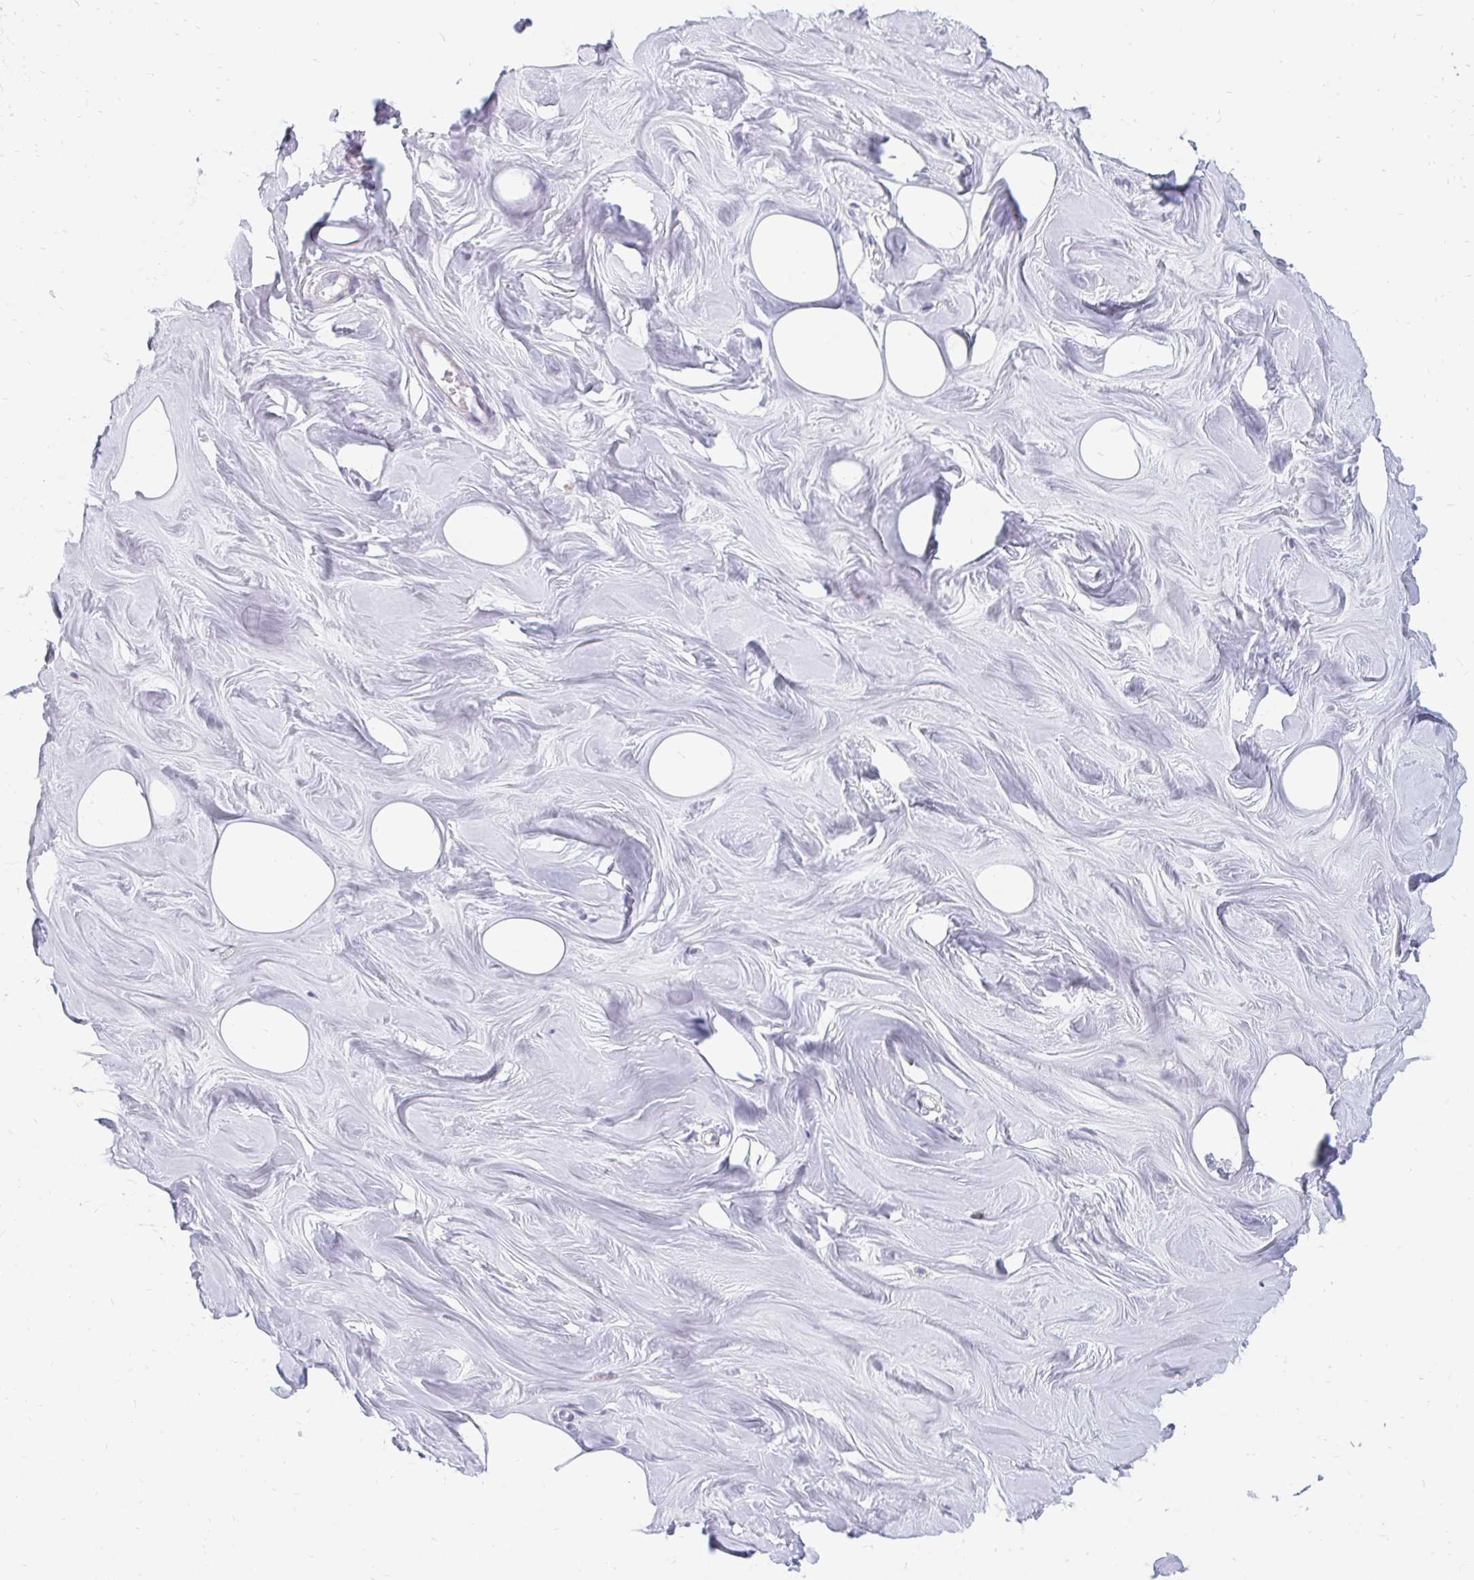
{"staining": {"intensity": "negative", "quantity": "none", "location": "none"}, "tissue": "breast", "cell_type": "Adipocytes", "image_type": "normal", "snomed": [{"axis": "morphology", "description": "Normal tissue, NOS"}, {"axis": "topography", "description": "Breast"}], "caption": "Immunohistochemical staining of normal breast displays no significant positivity in adipocytes.", "gene": "OR10V1", "patient": {"sex": "female", "age": 27}}